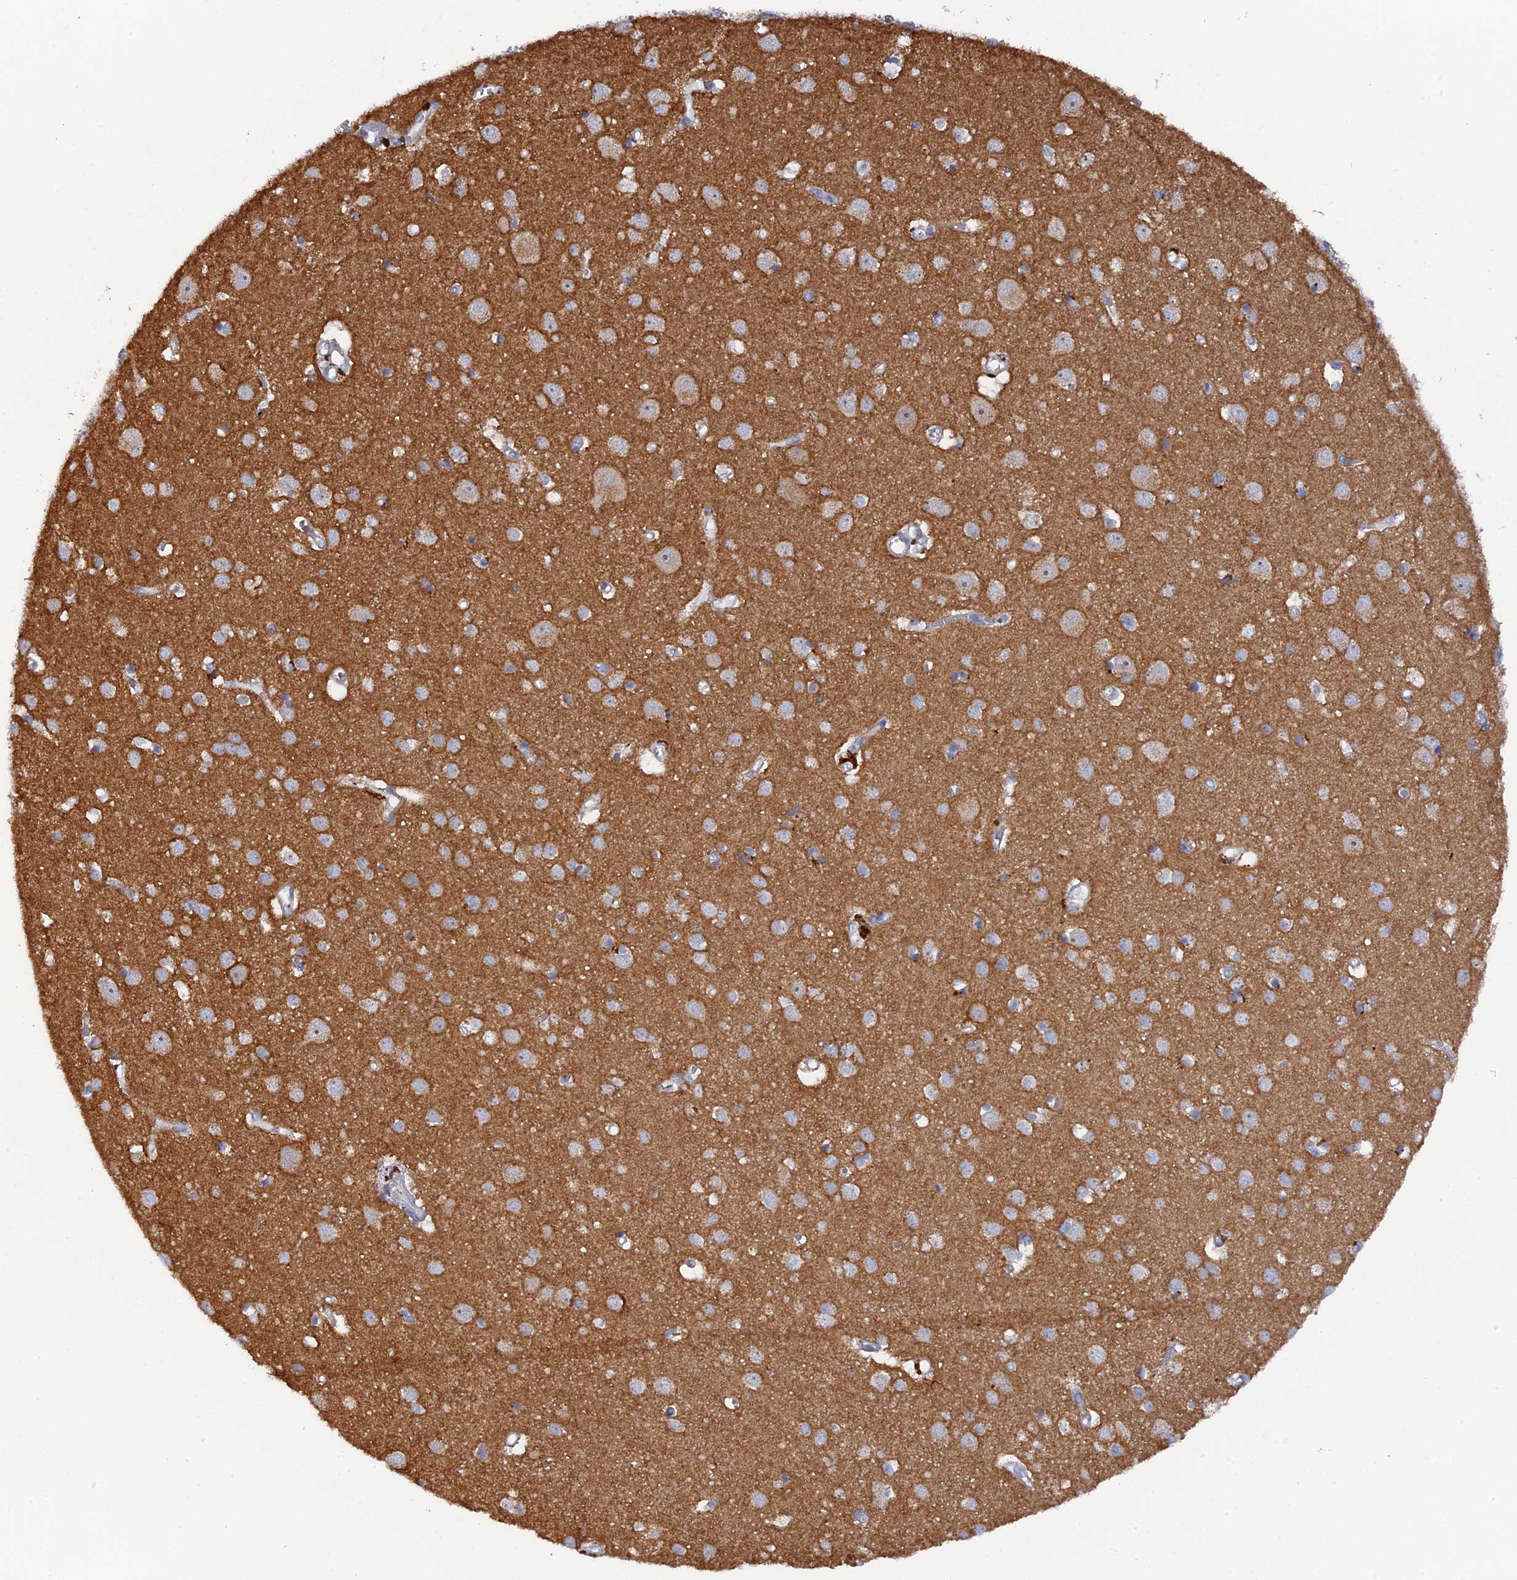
{"staining": {"intensity": "negative", "quantity": "none", "location": "none"}, "tissue": "cerebral cortex", "cell_type": "Endothelial cells", "image_type": "normal", "snomed": [{"axis": "morphology", "description": "Normal tissue, NOS"}, {"axis": "topography", "description": "Cerebral cortex"}], "caption": "IHC micrograph of normal cerebral cortex: human cerebral cortex stained with DAB (3,3'-diaminobenzidine) exhibits no significant protein expression in endothelial cells.", "gene": "MIGA2", "patient": {"sex": "female", "age": 64}}